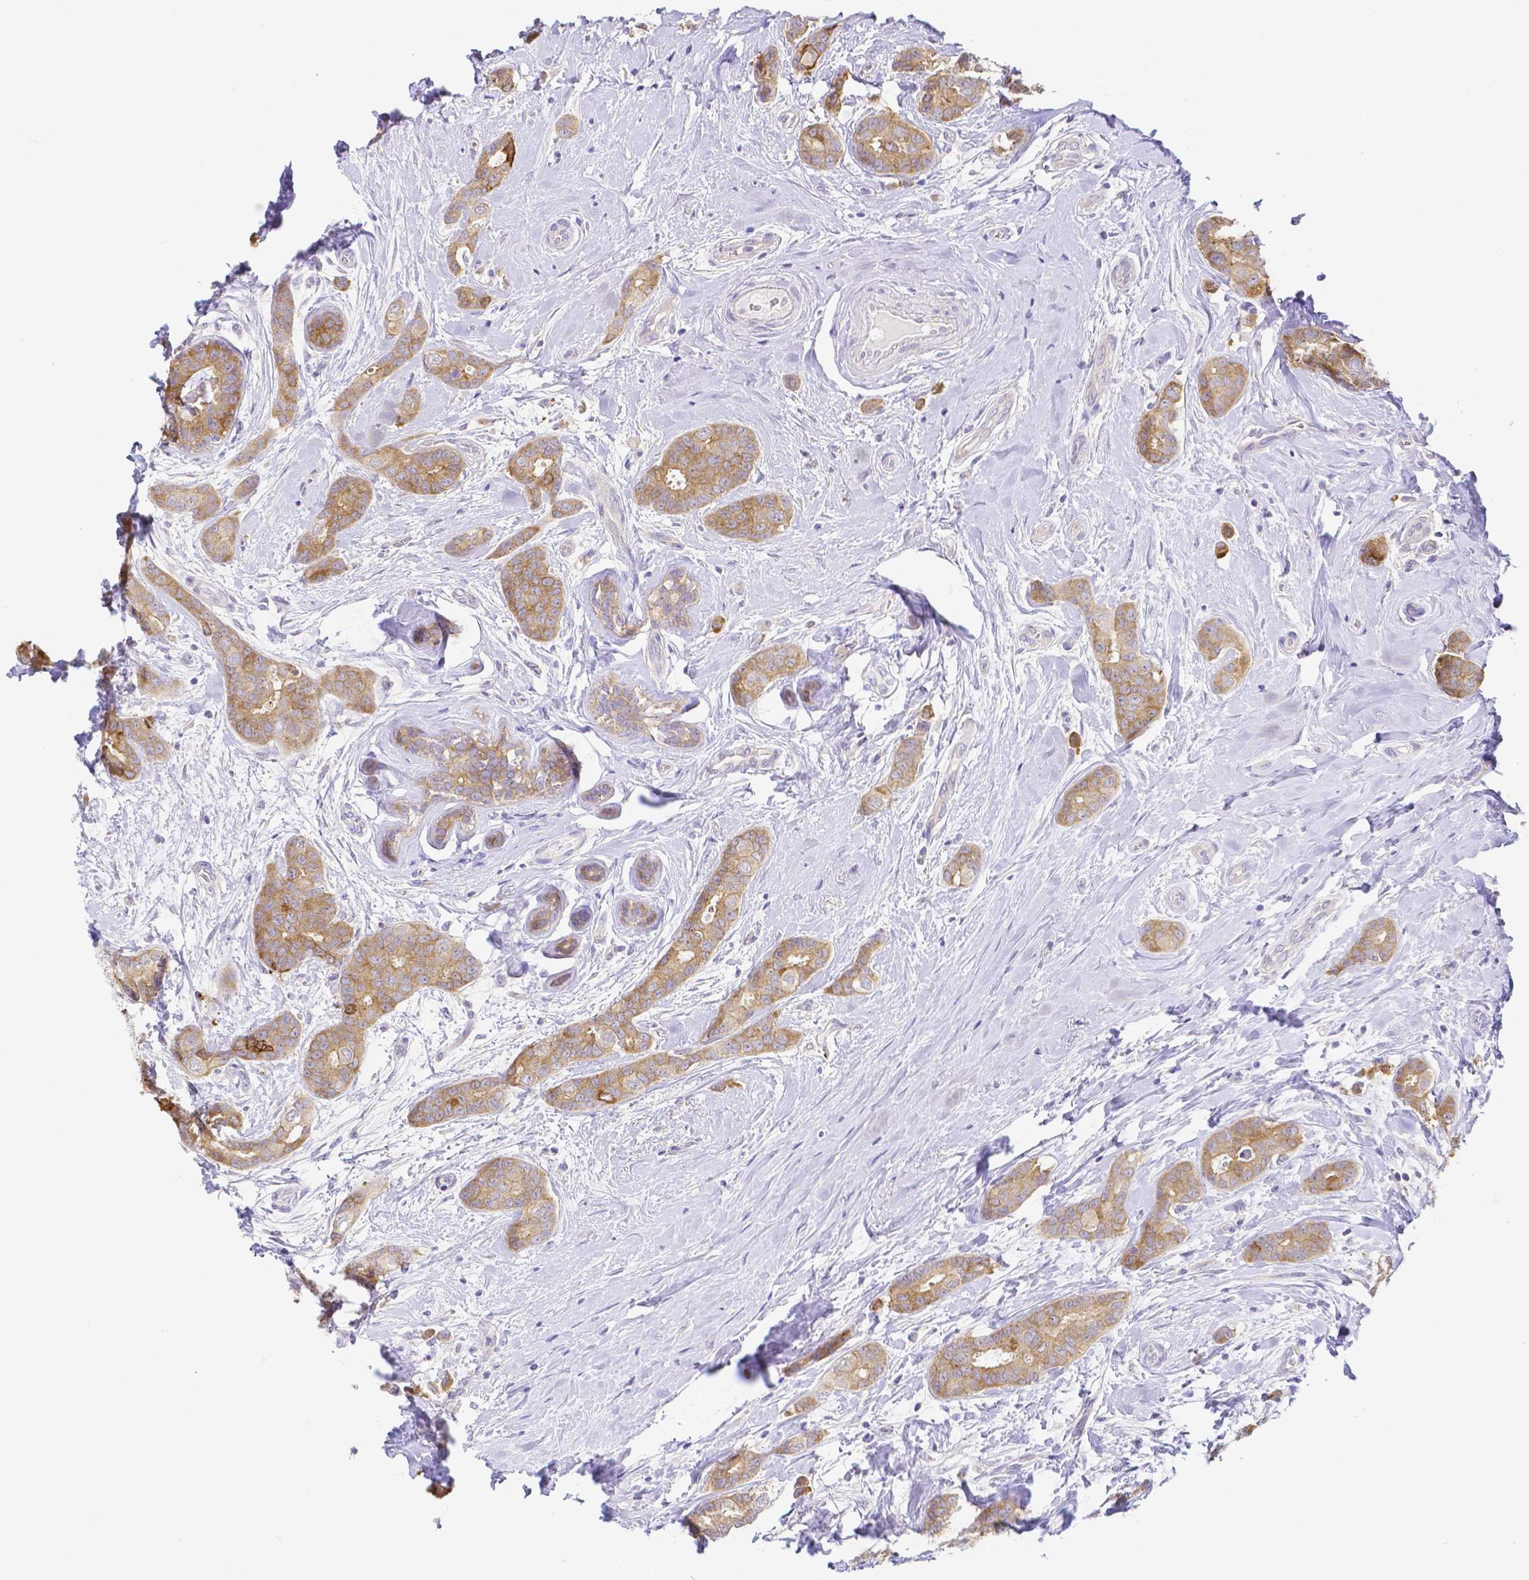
{"staining": {"intensity": "moderate", "quantity": ">75%", "location": "cytoplasmic/membranous"}, "tissue": "breast cancer", "cell_type": "Tumor cells", "image_type": "cancer", "snomed": [{"axis": "morphology", "description": "Duct carcinoma"}, {"axis": "topography", "description": "Breast"}], "caption": "DAB (3,3'-diaminobenzidine) immunohistochemical staining of human breast cancer exhibits moderate cytoplasmic/membranous protein expression in approximately >75% of tumor cells.", "gene": "PKP3", "patient": {"sex": "female", "age": 45}}